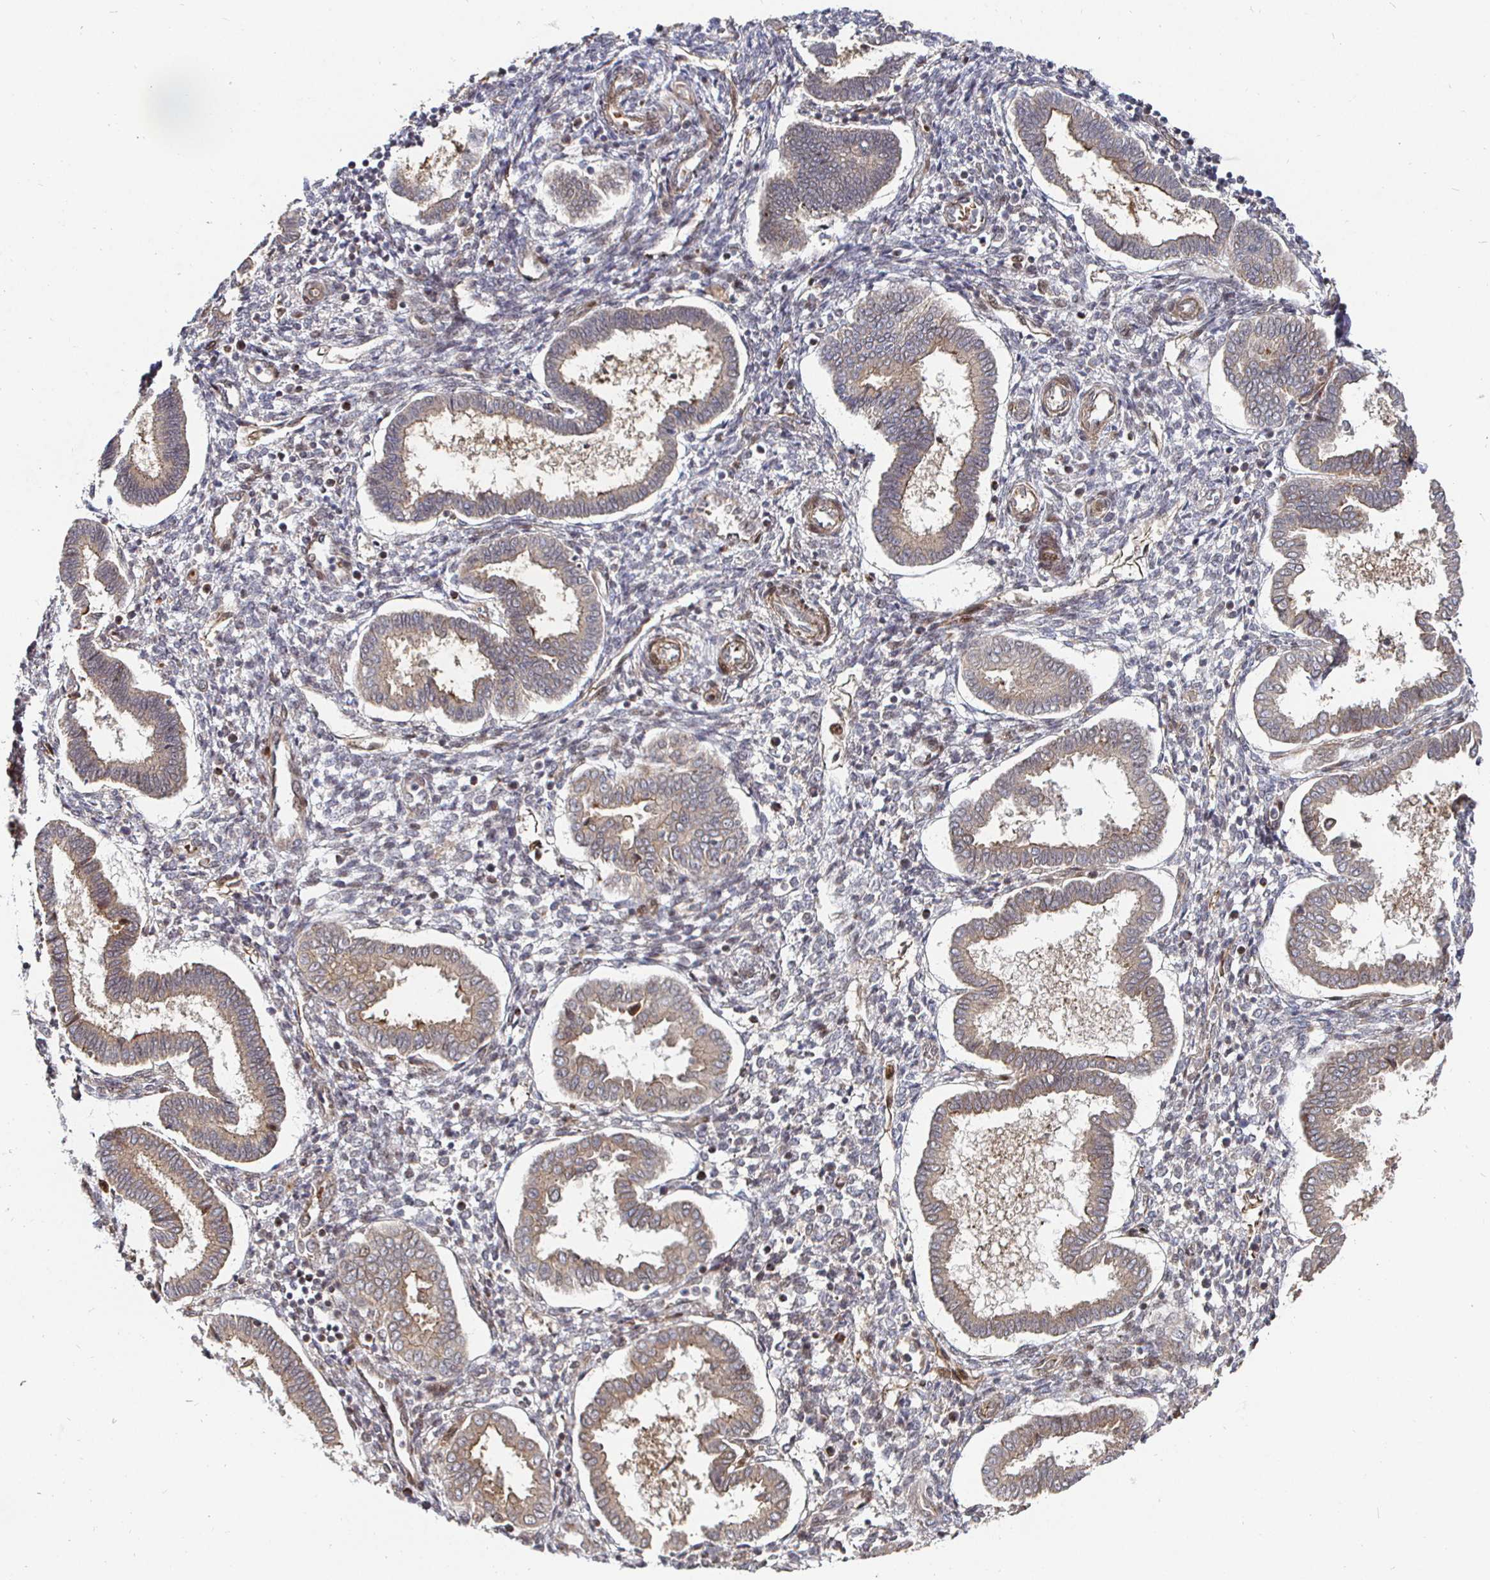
{"staining": {"intensity": "moderate", "quantity": "<25%", "location": "cytoplasmic/membranous"}, "tissue": "endometrium", "cell_type": "Cells in endometrial stroma", "image_type": "normal", "snomed": [{"axis": "morphology", "description": "Normal tissue, NOS"}, {"axis": "topography", "description": "Endometrium"}], "caption": "DAB immunohistochemical staining of normal human endometrium exhibits moderate cytoplasmic/membranous protein expression in approximately <25% of cells in endometrial stroma.", "gene": "TBKBP1", "patient": {"sex": "female", "age": 24}}